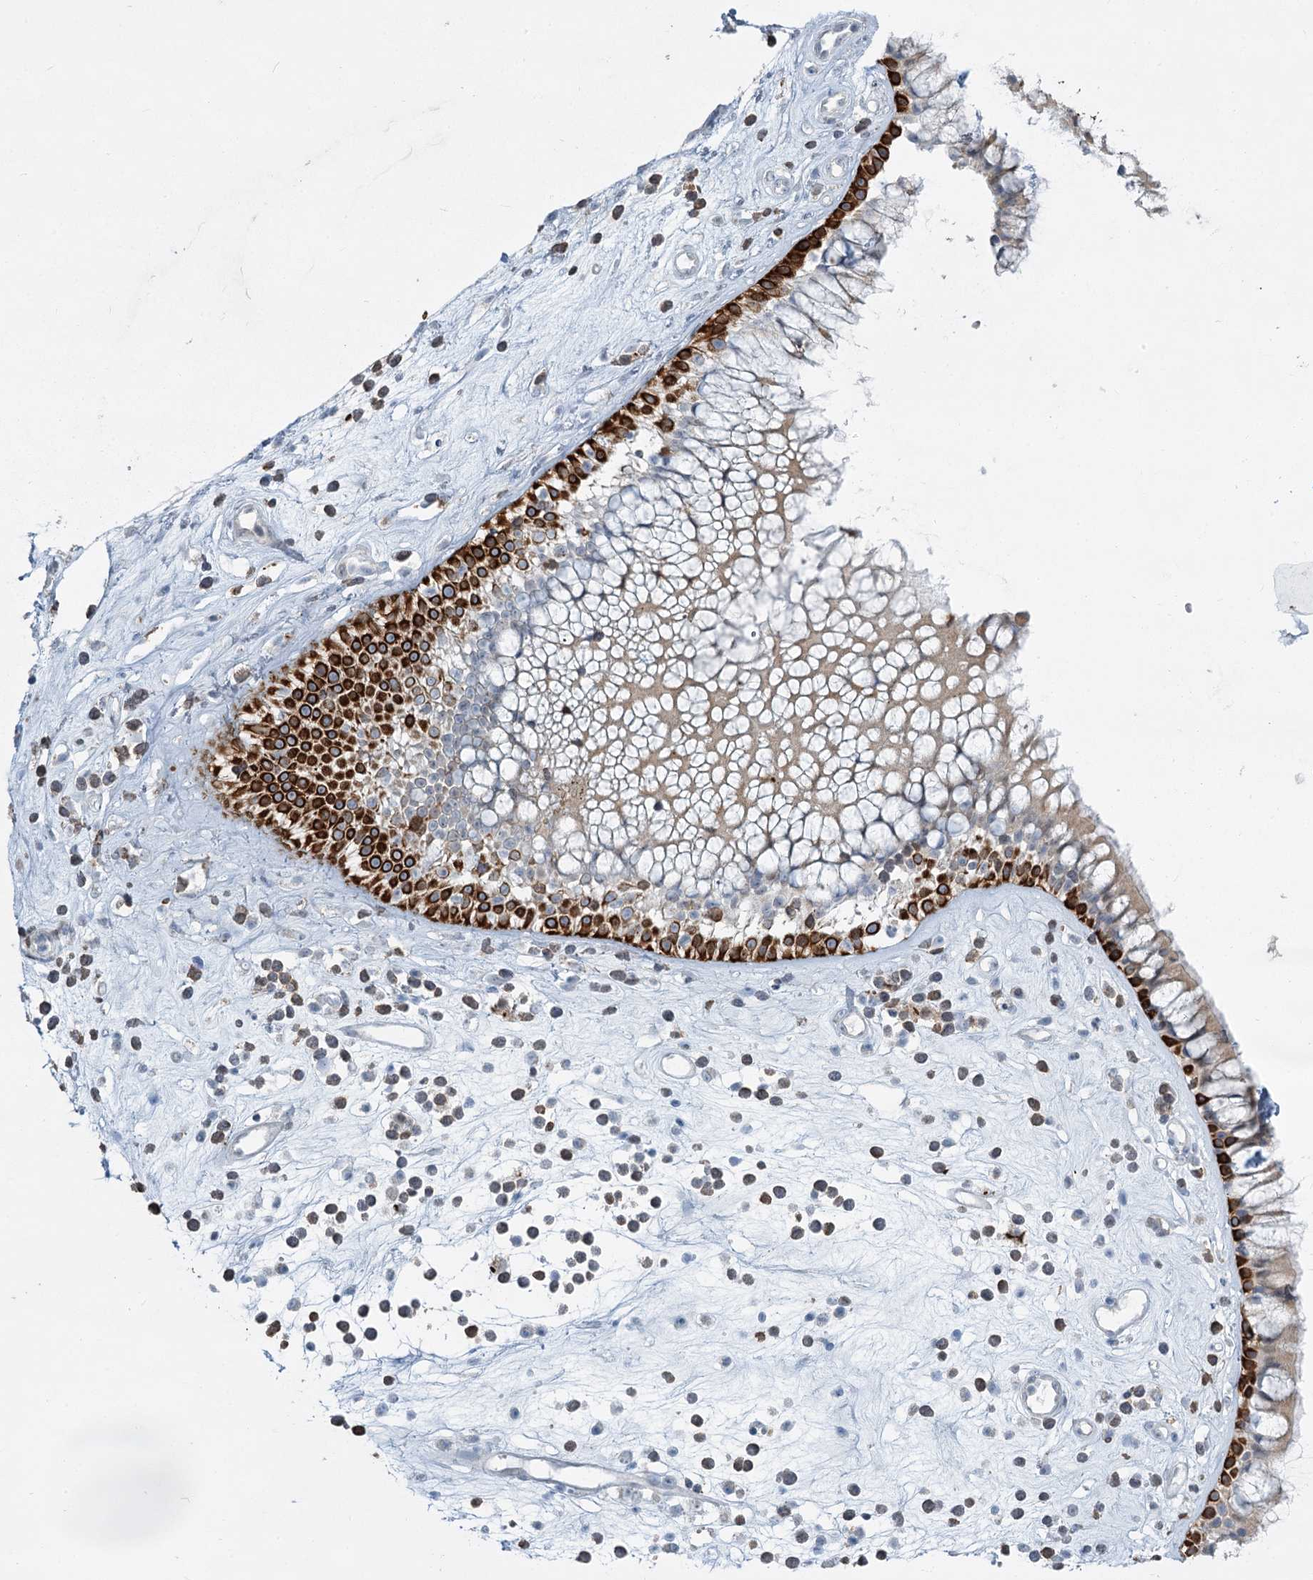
{"staining": {"intensity": "strong", "quantity": "25%-75%", "location": "cytoplasmic/membranous"}, "tissue": "nasopharynx", "cell_type": "Respiratory epithelial cells", "image_type": "normal", "snomed": [{"axis": "morphology", "description": "Normal tissue, NOS"}, {"axis": "morphology", "description": "Inflammation, NOS"}, {"axis": "topography", "description": "Nasopharynx"}], "caption": "A brown stain shows strong cytoplasmic/membranous expression of a protein in respiratory epithelial cells of normal nasopharynx. (DAB IHC with brightfield microscopy, high magnification).", "gene": "ABITRAM", "patient": {"sex": "male", "age": 29}}